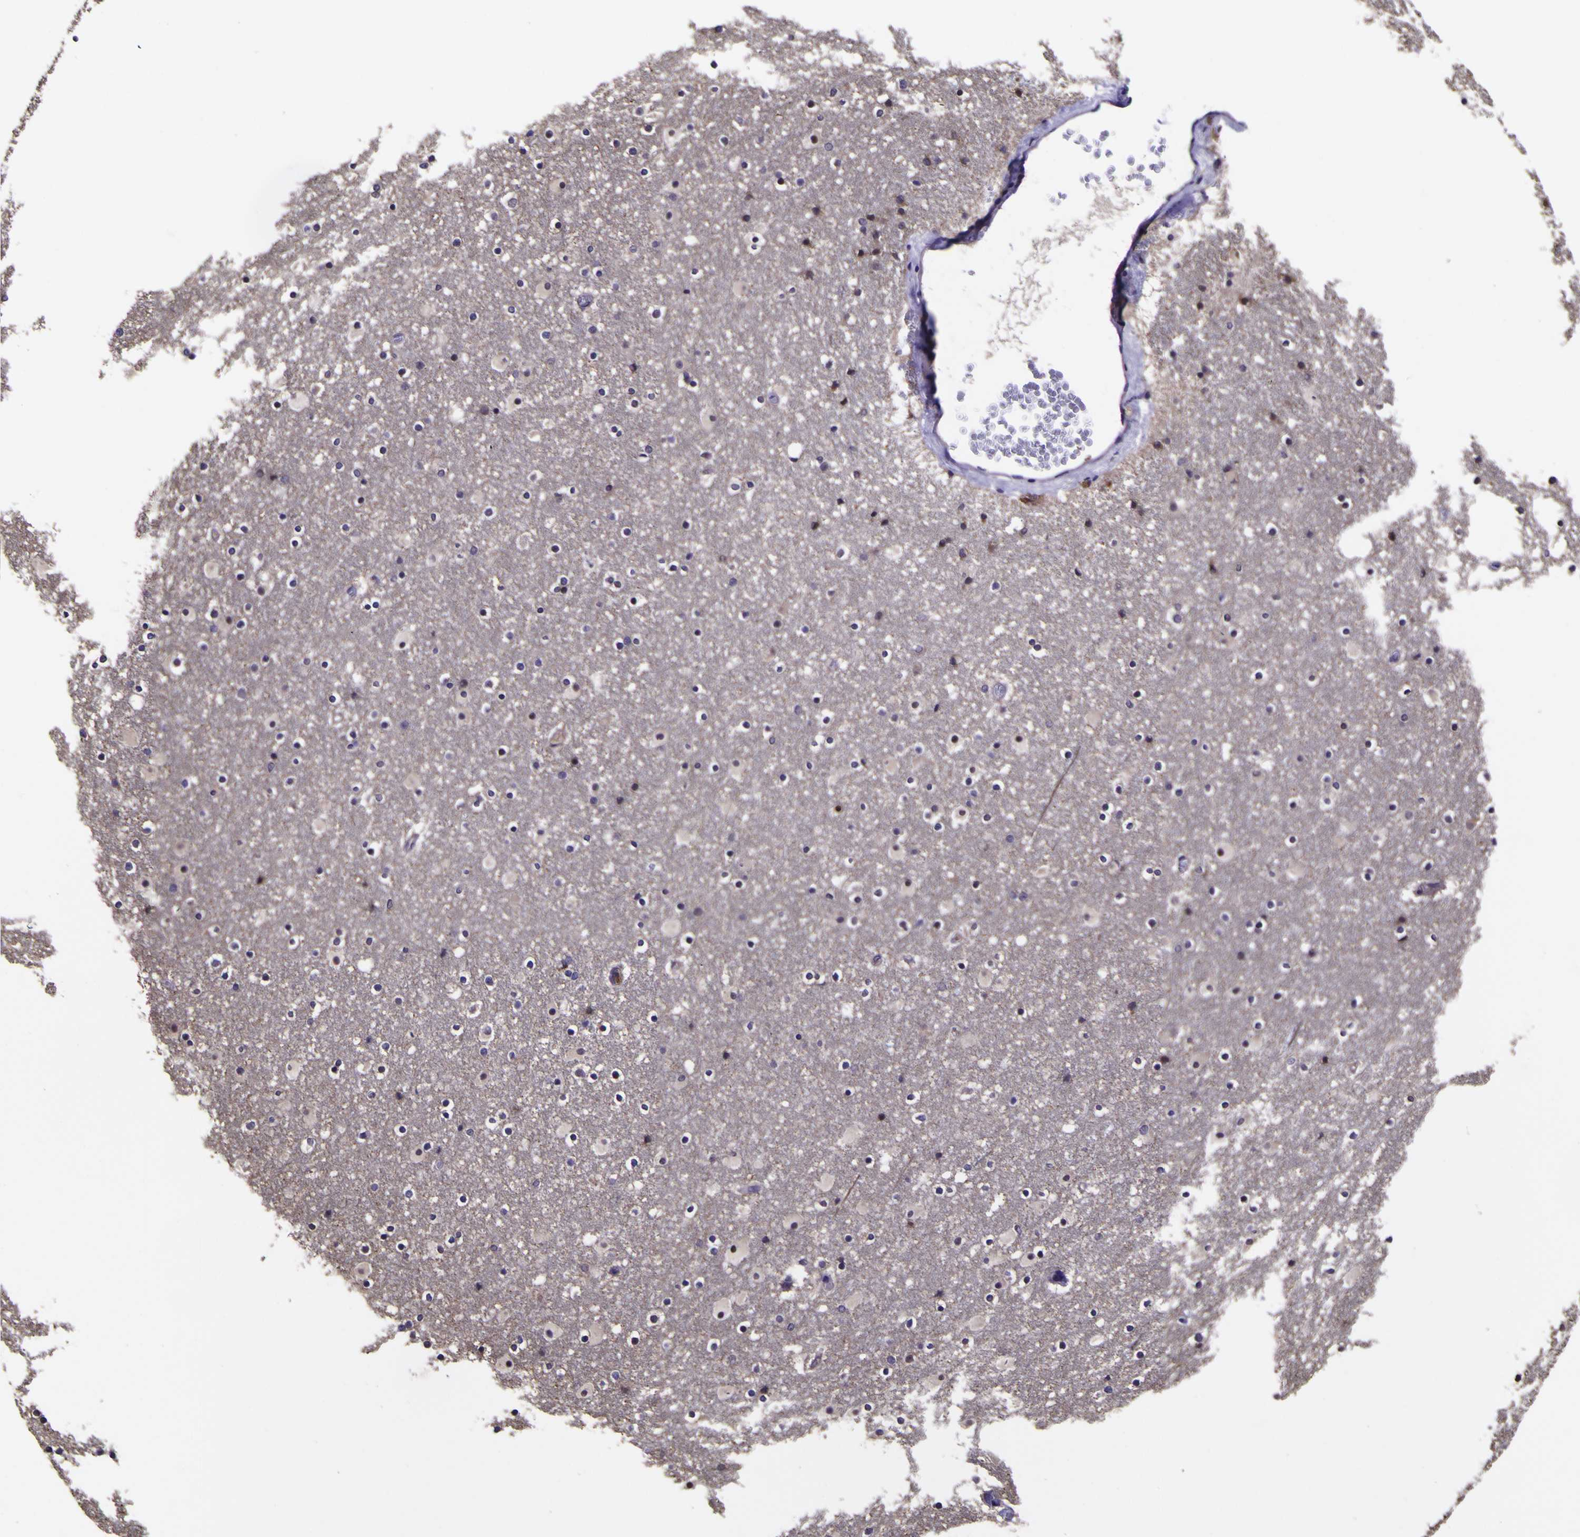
{"staining": {"intensity": "negative", "quantity": "none", "location": "none"}, "tissue": "caudate", "cell_type": "Glial cells", "image_type": "normal", "snomed": [{"axis": "morphology", "description": "Normal tissue, NOS"}, {"axis": "topography", "description": "Lateral ventricle wall"}], "caption": "IHC micrograph of normal caudate: human caudate stained with DAB shows no significant protein expression in glial cells. Brightfield microscopy of immunohistochemistry (IHC) stained with DAB (3,3'-diaminobenzidine) (brown) and hematoxylin (blue), captured at high magnification.", "gene": "MAPK14", "patient": {"sex": "male", "age": 45}}